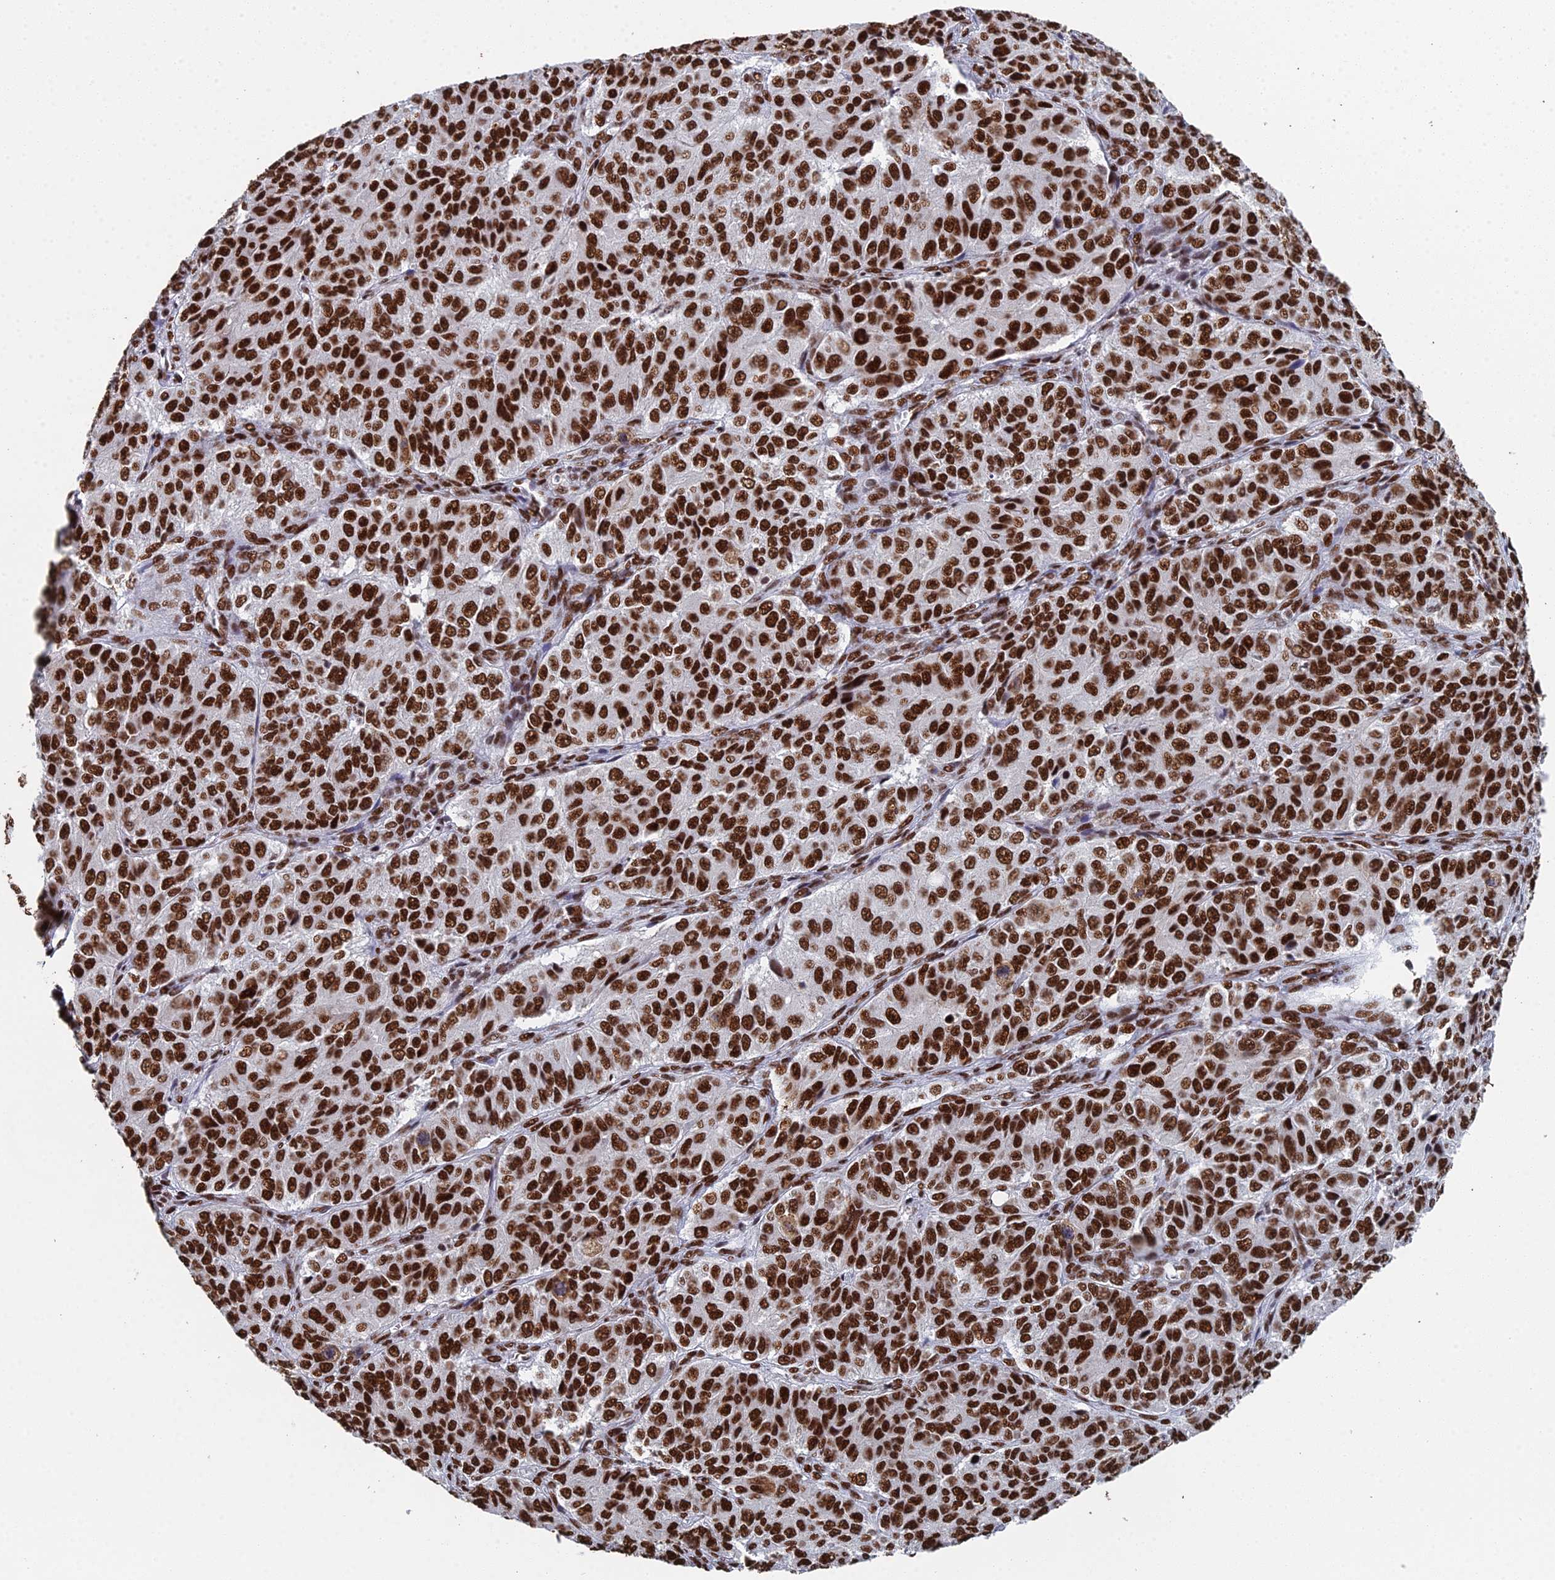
{"staining": {"intensity": "strong", "quantity": ">75%", "location": "nuclear"}, "tissue": "ovarian cancer", "cell_type": "Tumor cells", "image_type": "cancer", "snomed": [{"axis": "morphology", "description": "Carcinoma, endometroid"}, {"axis": "topography", "description": "Ovary"}], "caption": "Ovarian endometroid carcinoma stained for a protein (brown) demonstrates strong nuclear positive expression in approximately >75% of tumor cells.", "gene": "SF3B3", "patient": {"sex": "female", "age": 51}}